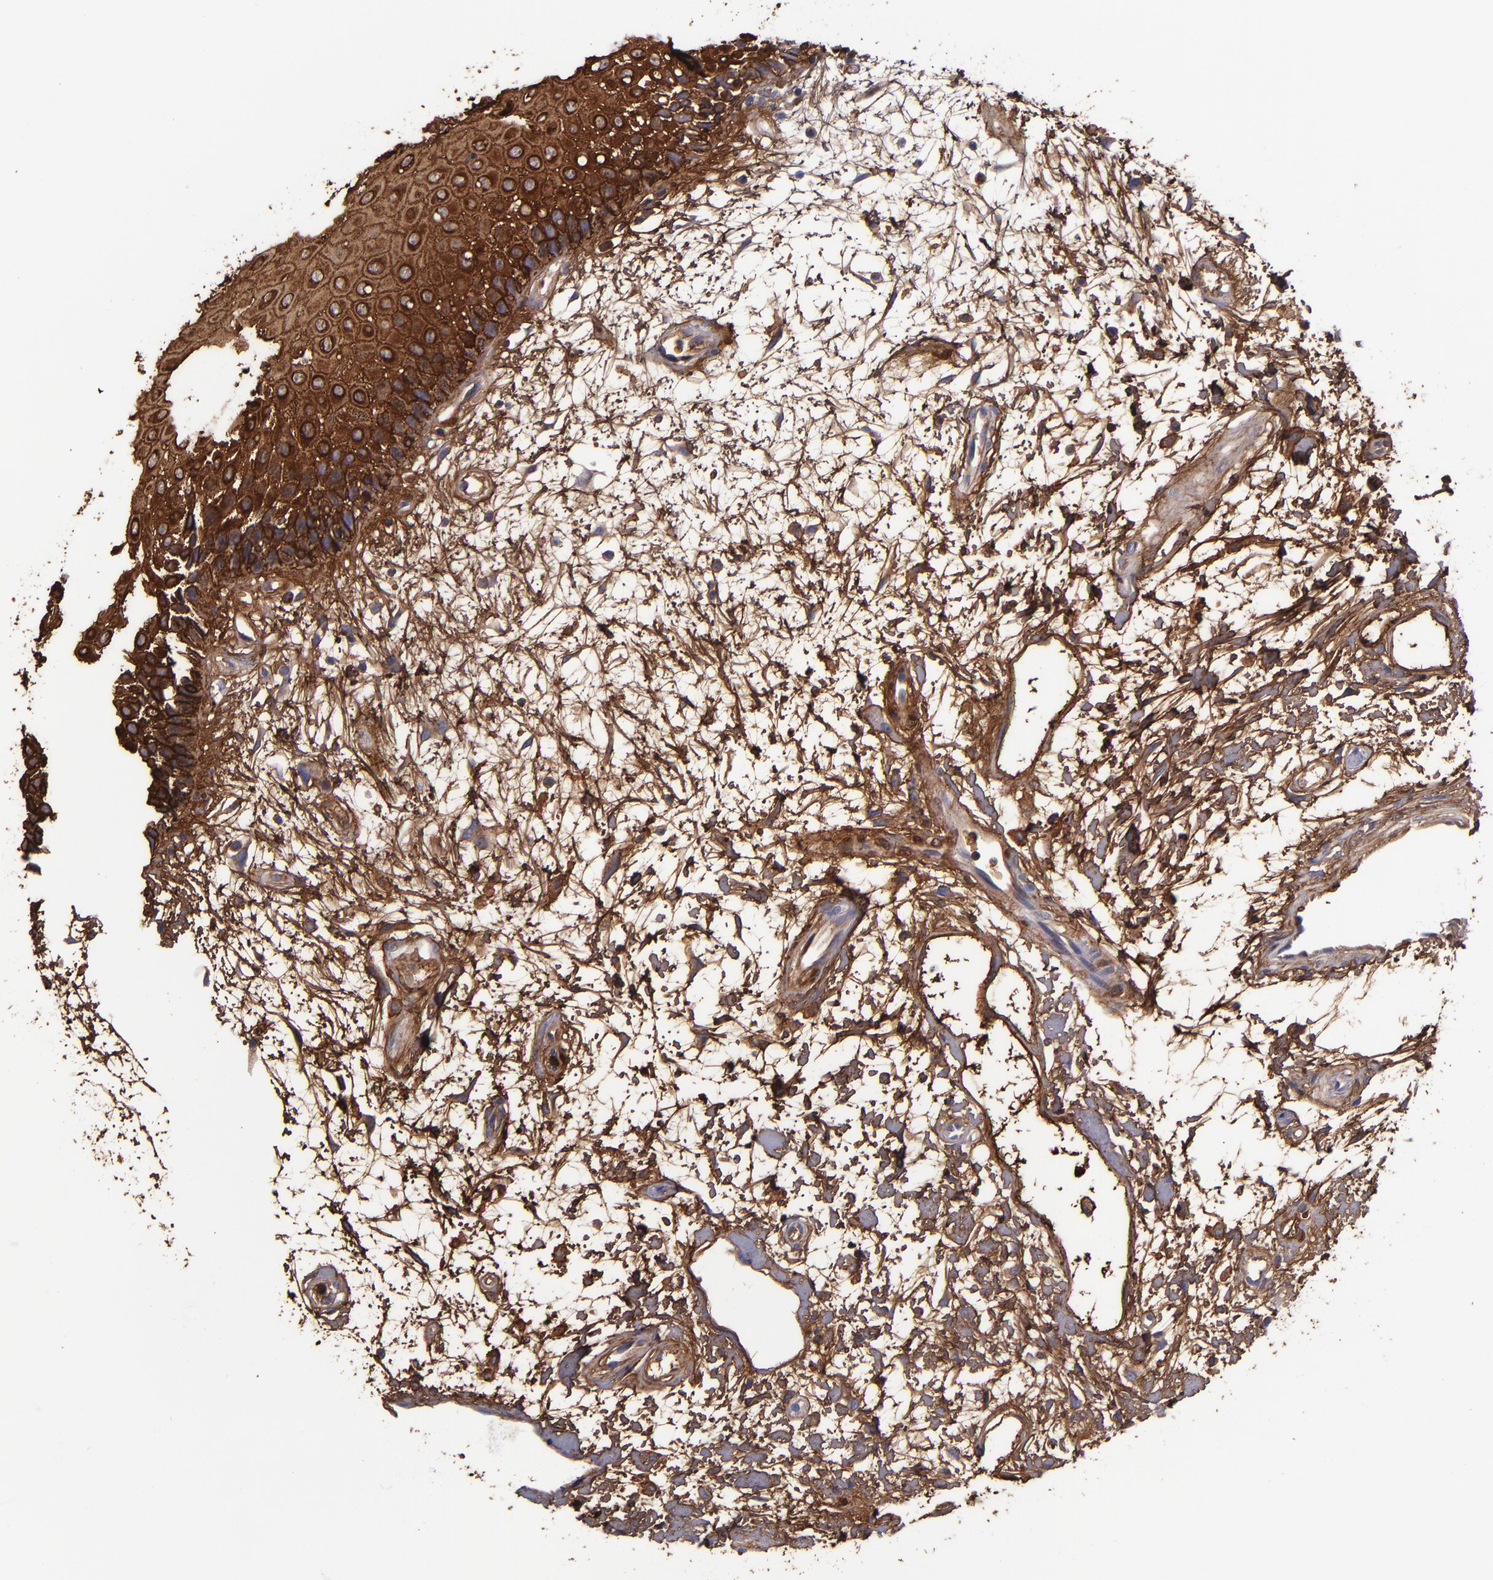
{"staining": {"intensity": "strong", "quantity": ">75%", "location": "cytoplasmic/membranous"}, "tissue": "oral mucosa", "cell_type": "Squamous epithelial cells", "image_type": "normal", "snomed": [{"axis": "morphology", "description": "Normal tissue, NOS"}, {"axis": "morphology", "description": "Squamous cell carcinoma, NOS"}, {"axis": "topography", "description": "Skeletal muscle"}, {"axis": "topography", "description": "Oral tissue"}, {"axis": "topography", "description": "Head-Neck"}], "caption": "Strong cytoplasmic/membranous protein staining is appreciated in approximately >75% of squamous epithelial cells in oral mucosa. (DAB IHC with brightfield microscopy, high magnification).", "gene": "IVL", "patient": {"sex": "female", "age": 84}}